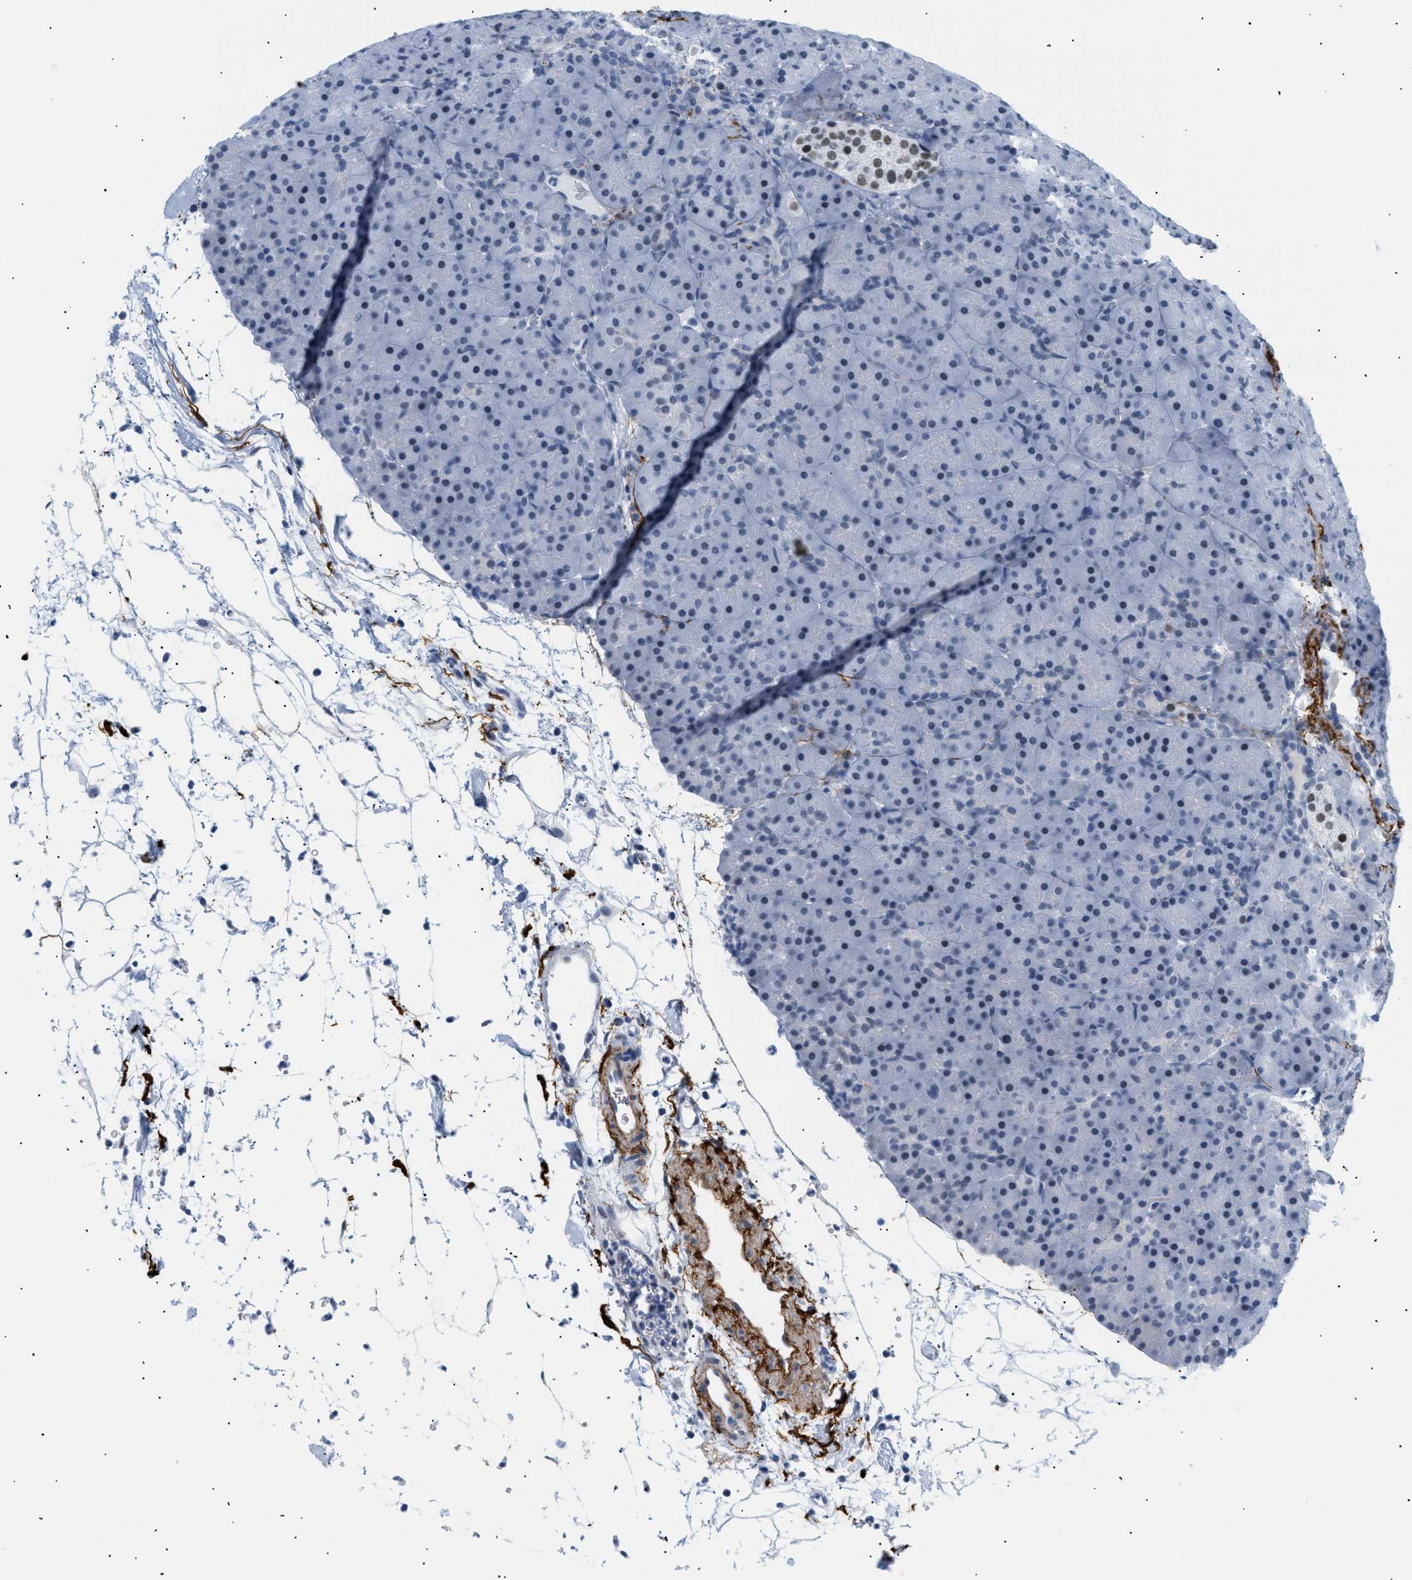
{"staining": {"intensity": "negative", "quantity": "none", "location": "none"}, "tissue": "pancreas", "cell_type": "Exocrine glandular cells", "image_type": "normal", "snomed": [{"axis": "morphology", "description": "Normal tissue, NOS"}, {"axis": "topography", "description": "Pancreas"}], "caption": "Immunohistochemistry (IHC) histopathology image of benign pancreas stained for a protein (brown), which displays no staining in exocrine glandular cells.", "gene": "ELN", "patient": {"sex": "male", "age": 66}}